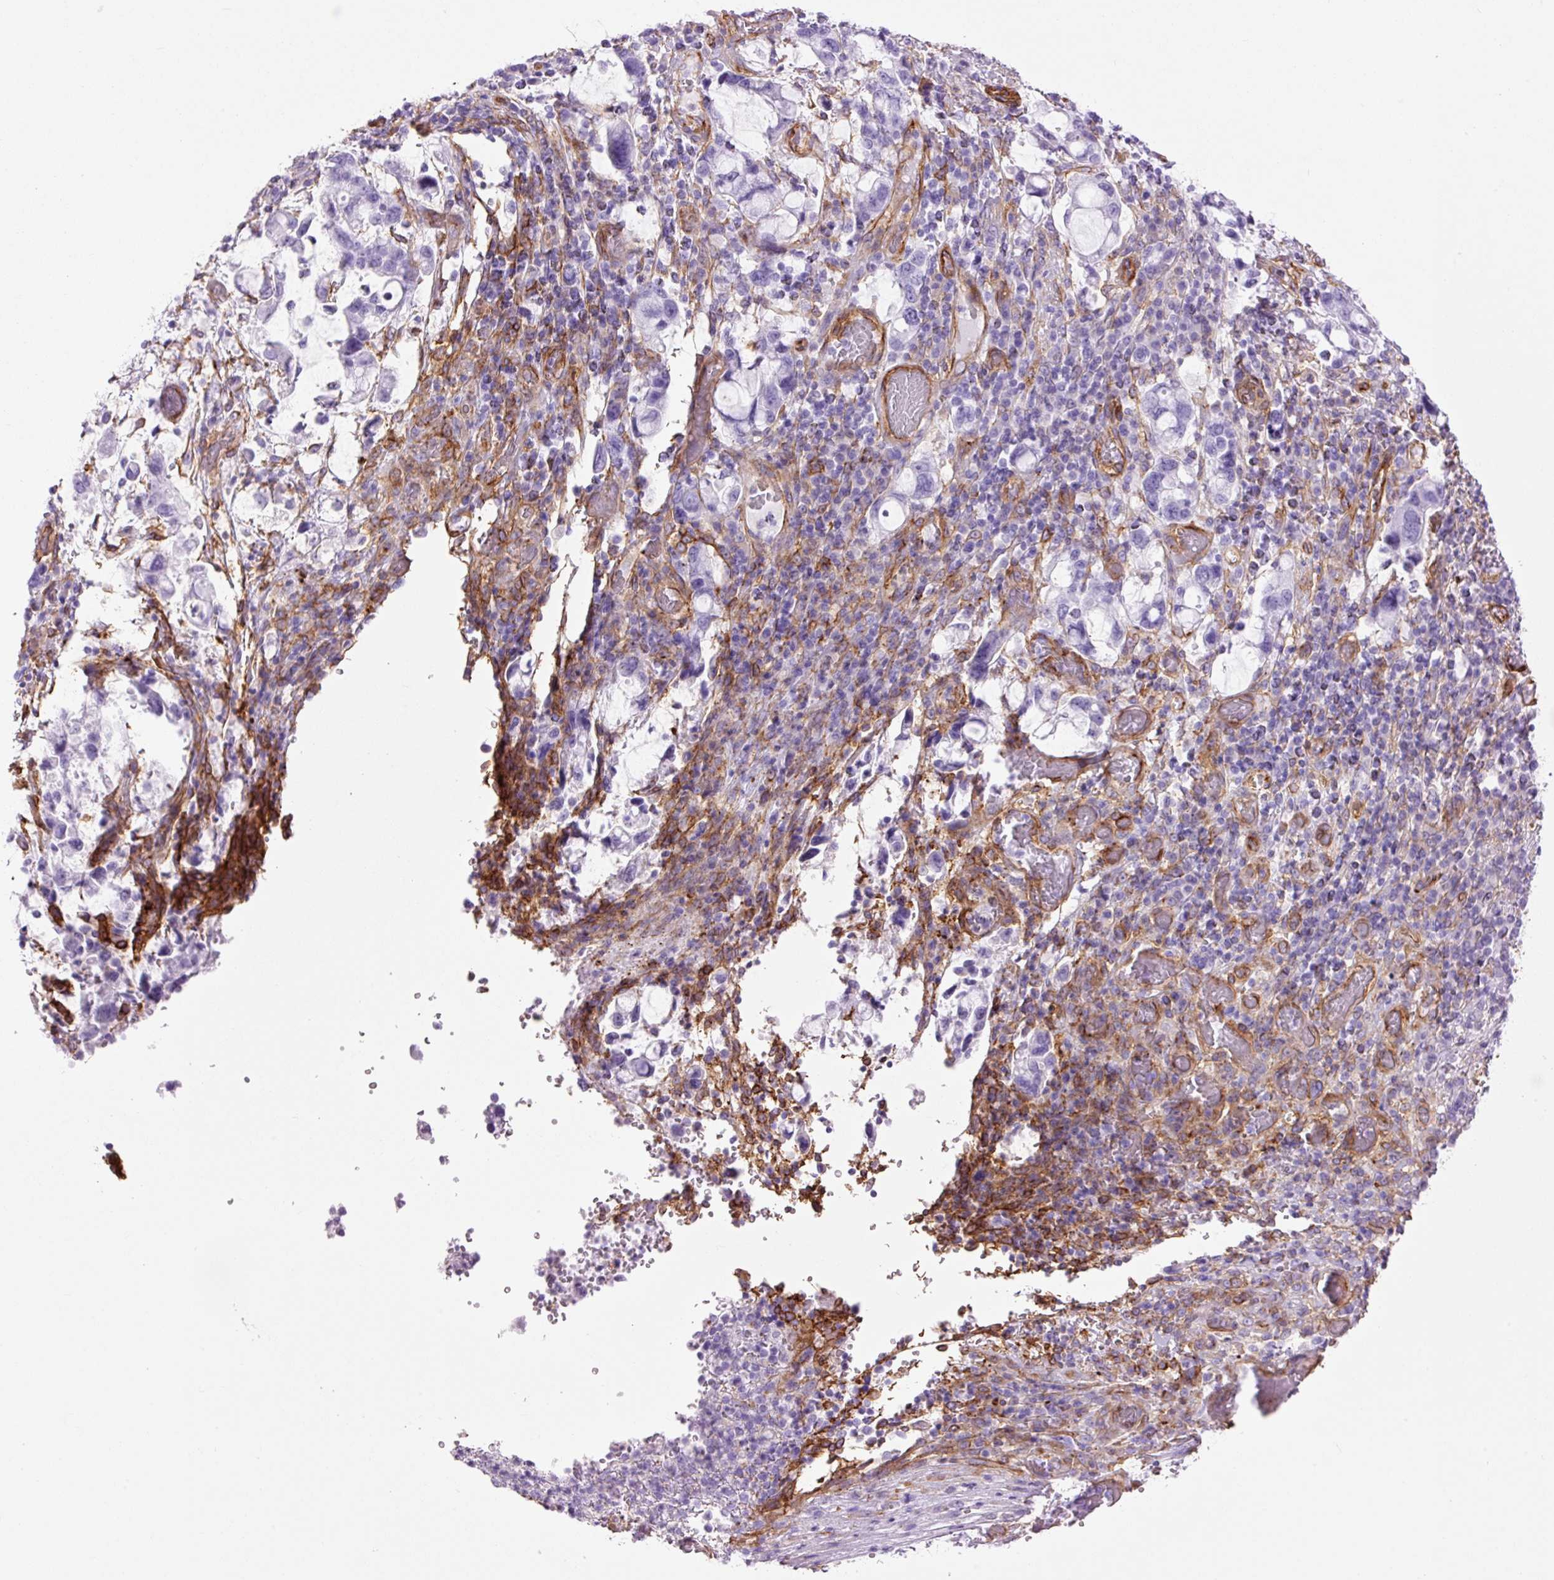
{"staining": {"intensity": "negative", "quantity": "none", "location": "none"}, "tissue": "stomach cancer", "cell_type": "Tumor cells", "image_type": "cancer", "snomed": [{"axis": "morphology", "description": "Adenocarcinoma, NOS"}, {"axis": "topography", "description": "Stomach, upper"}, {"axis": "topography", "description": "Stomach"}], "caption": "IHC micrograph of human stomach adenocarcinoma stained for a protein (brown), which displays no expression in tumor cells.", "gene": "CAV1", "patient": {"sex": "male", "age": 62}}